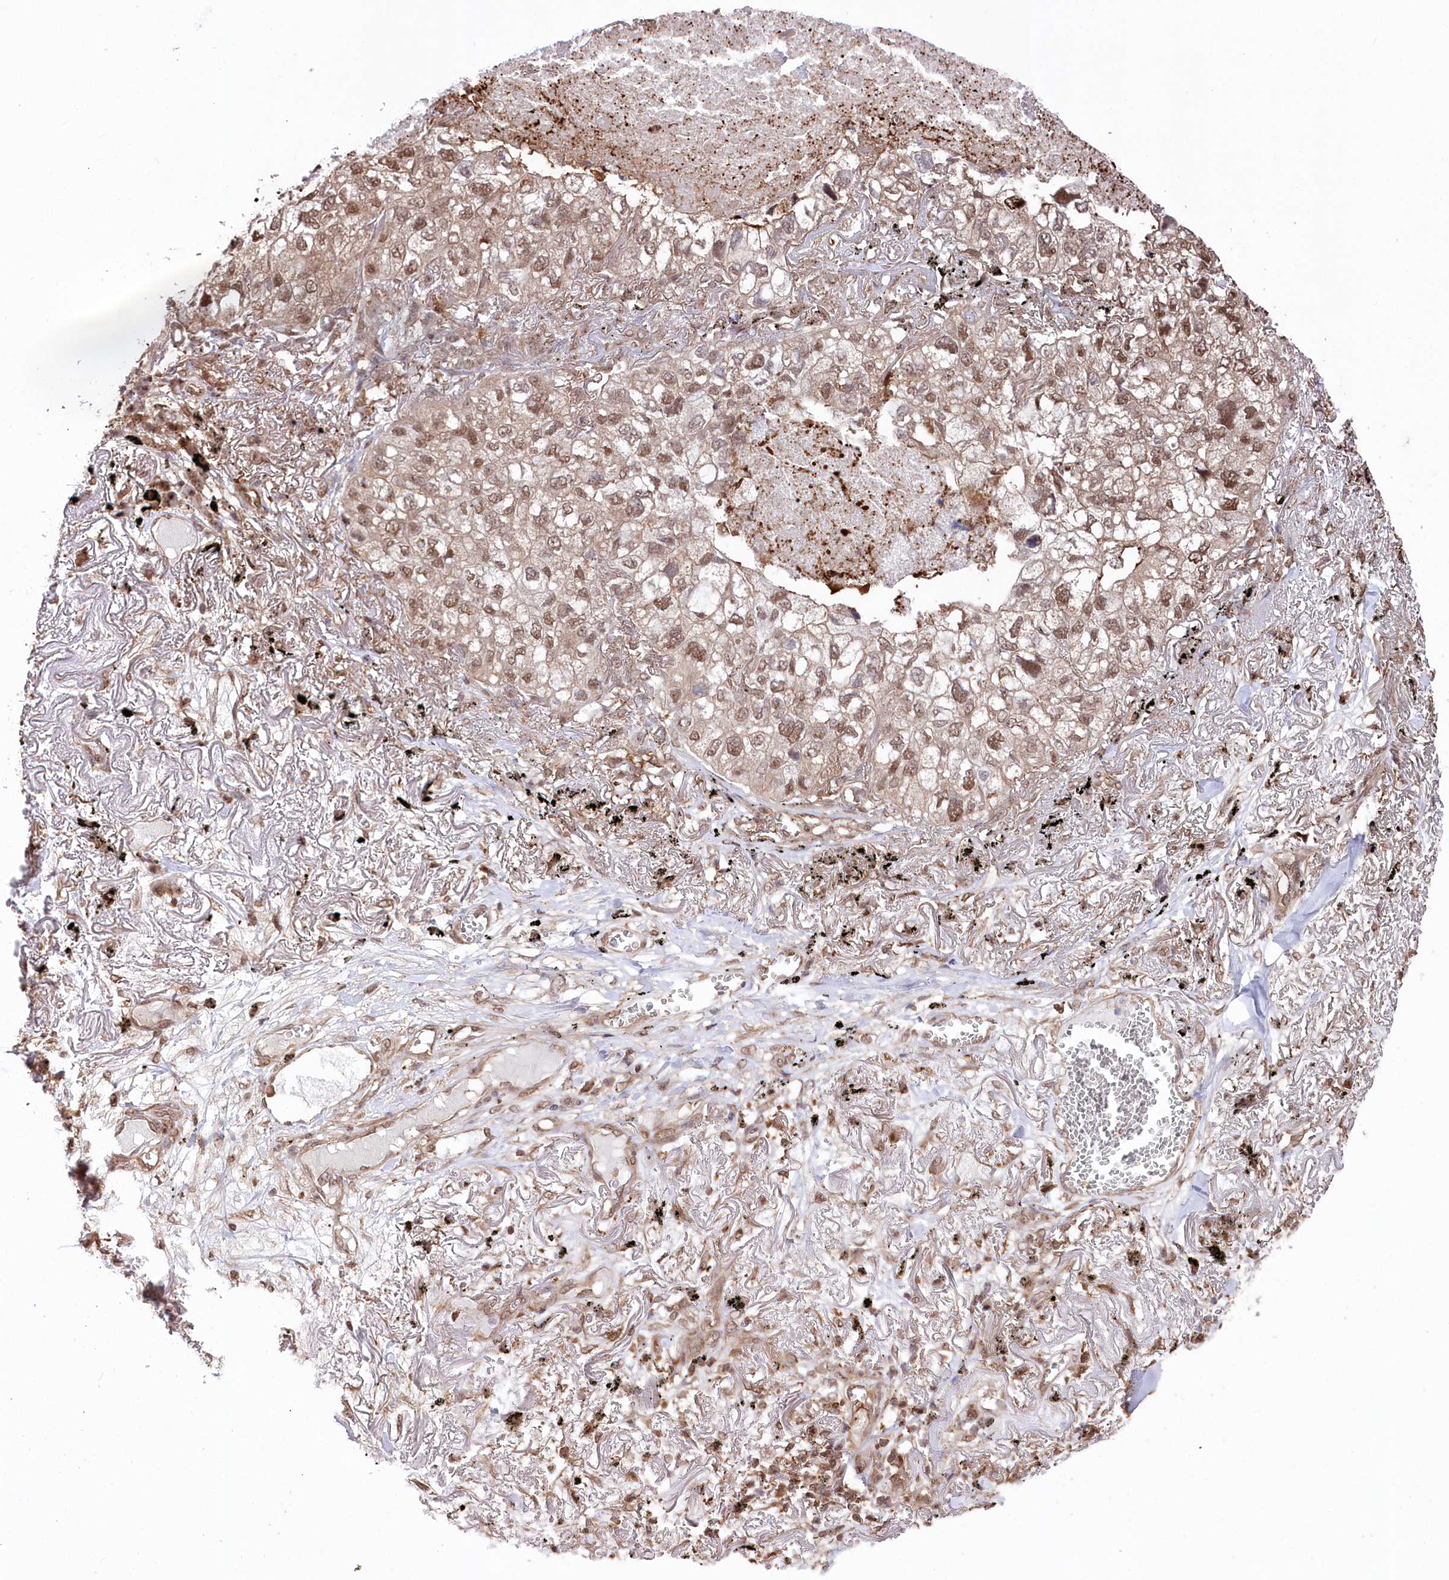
{"staining": {"intensity": "moderate", "quantity": ">75%", "location": "cytoplasmic/membranous,nuclear"}, "tissue": "lung cancer", "cell_type": "Tumor cells", "image_type": "cancer", "snomed": [{"axis": "morphology", "description": "Adenocarcinoma, NOS"}, {"axis": "topography", "description": "Lung"}], "caption": "Human lung cancer stained with a brown dye reveals moderate cytoplasmic/membranous and nuclear positive positivity in approximately >75% of tumor cells.", "gene": "PSMA1", "patient": {"sex": "male", "age": 65}}